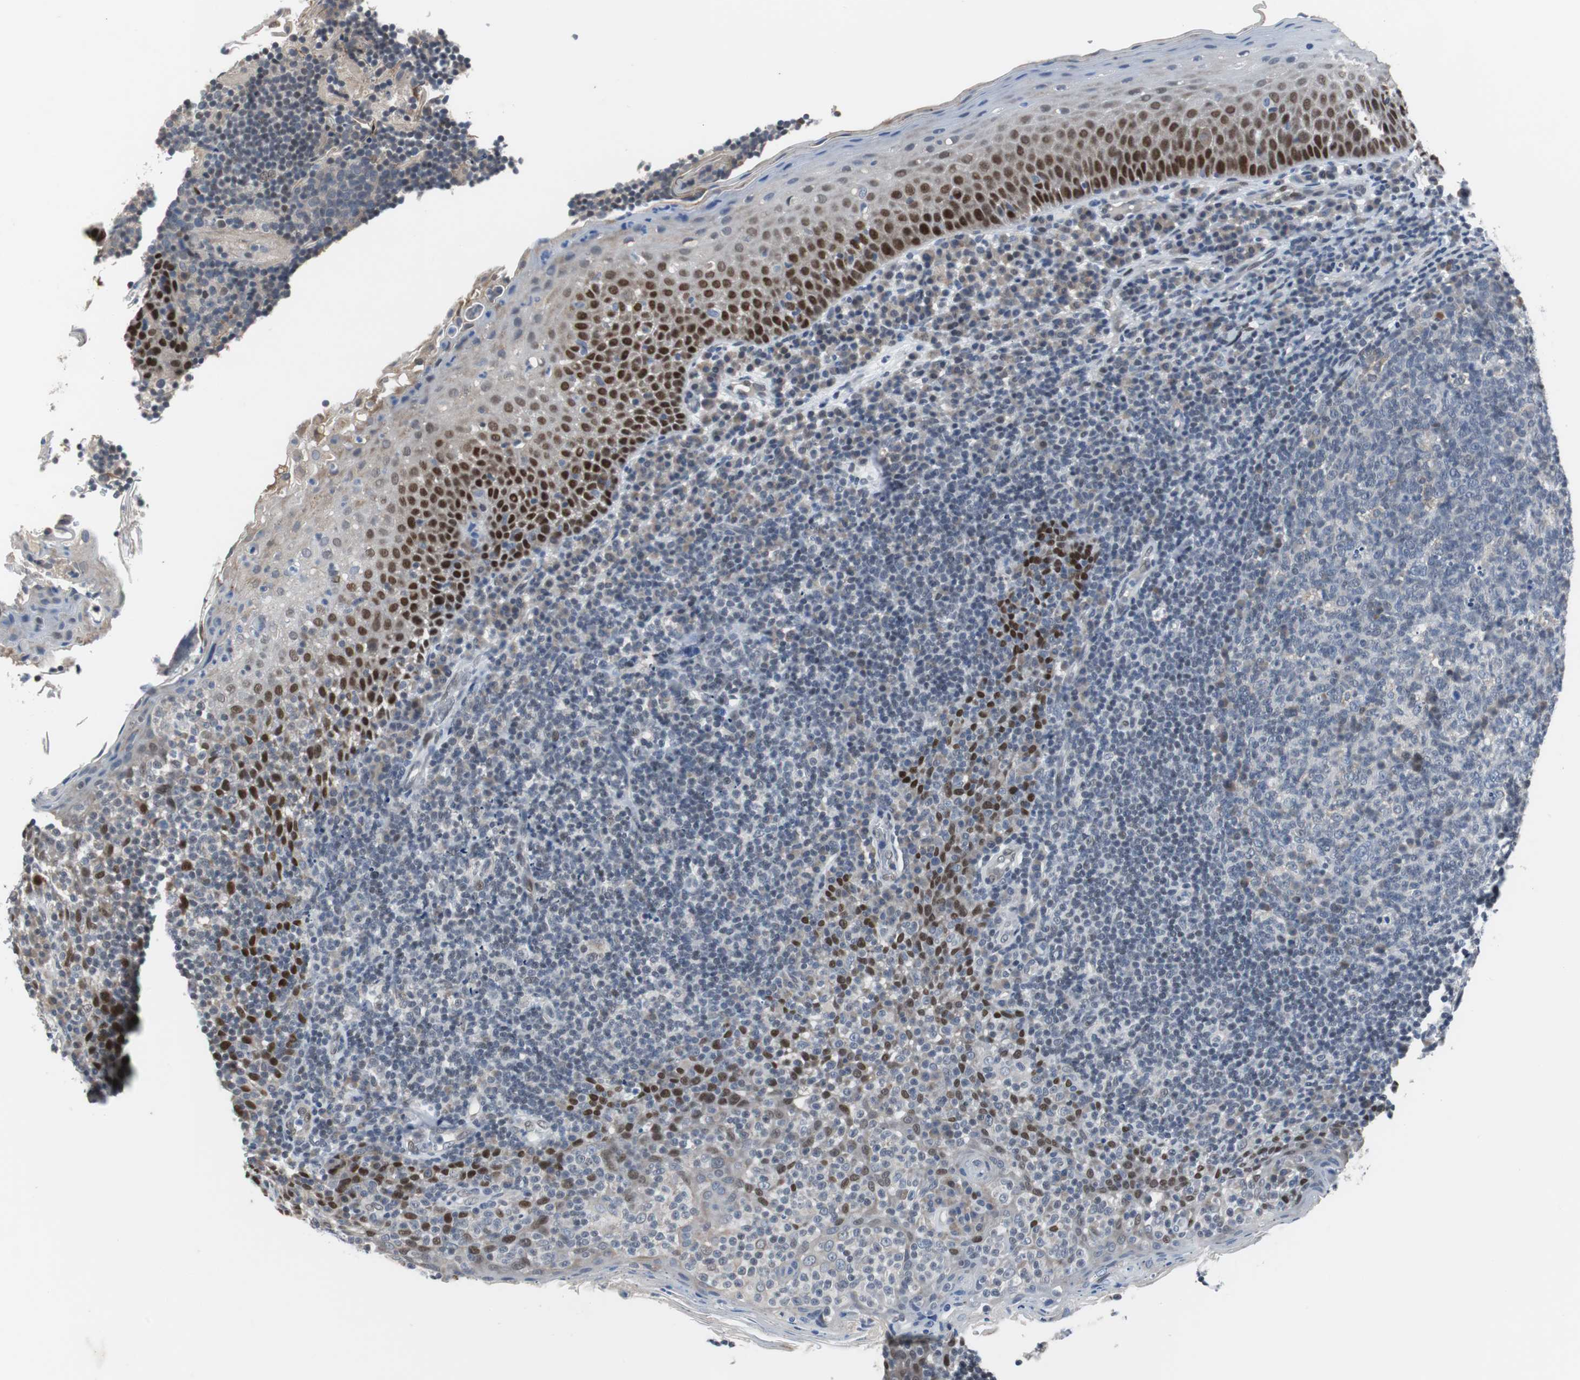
{"staining": {"intensity": "weak", "quantity": "<25%", "location": "nuclear"}, "tissue": "tonsil", "cell_type": "Germinal center cells", "image_type": "normal", "snomed": [{"axis": "morphology", "description": "Normal tissue, NOS"}, {"axis": "topography", "description": "Tonsil"}], "caption": "Immunohistochemistry (IHC) histopathology image of normal tonsil stained for a protein (brown), which displays no positivity in germinal center cells.", "gene": "TP63", "patient": {"sex": "male", "age": 17}}